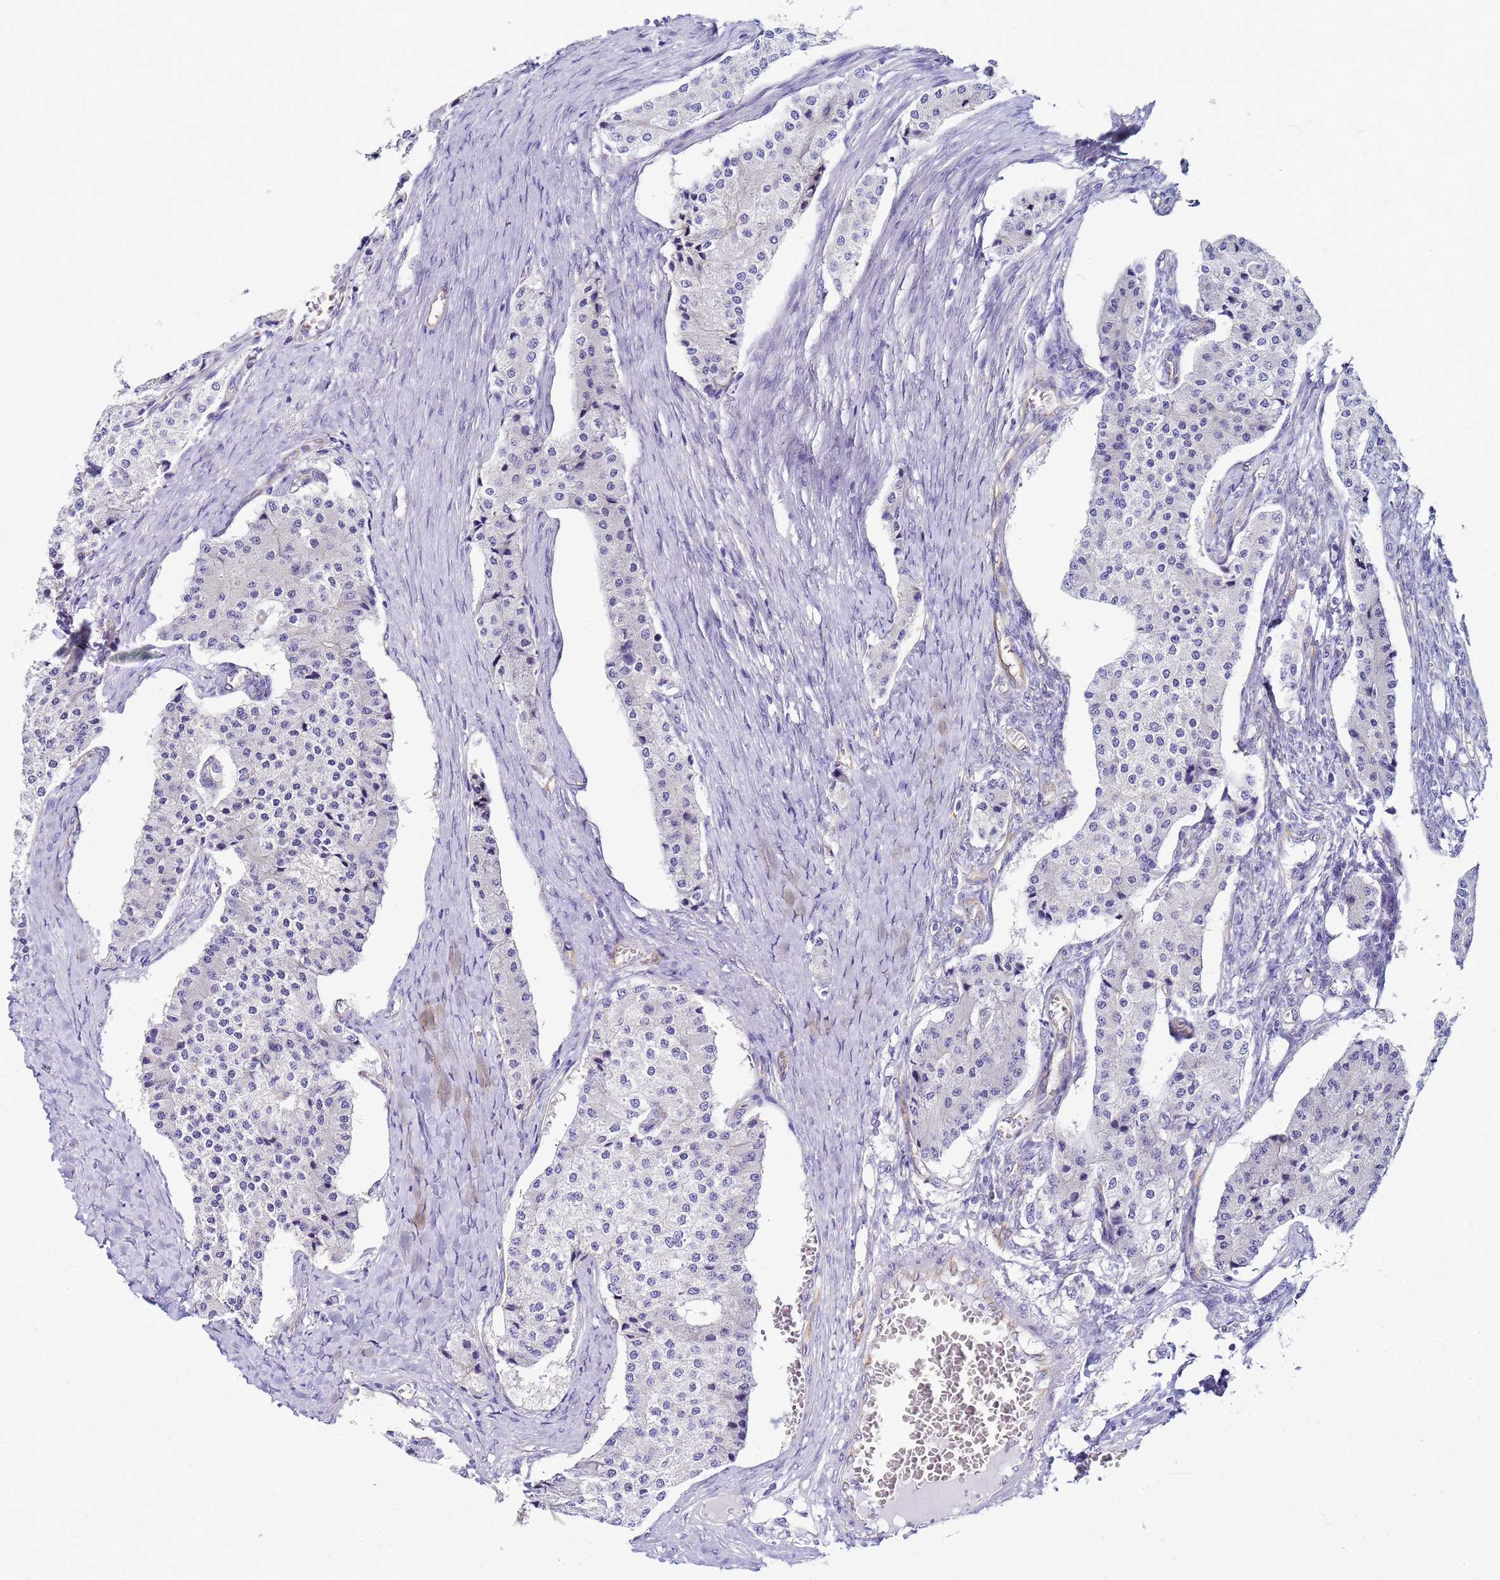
{"staining": {"intensity": "negative", "quantity": "none", "location": "none"}, "tissue": "carcinoid", "cell_type": "Tumor cells", "image_type": "cancer", "snomed": [{"axis": "morphology", "description": "Carcinoid, malignant, NOS"}, {"axis": "topography", "description": "Colon"}], "caption": "Carcinoid was stained to show a protein in brown. There is no significant expression in tumor cells. (DAB (3,3'-diaminobenzidine) IHC visualized using brightfield microscopy, high magnification).", "gene": "UBXN2B", "patient": {"sex": "female", "age": 52}}